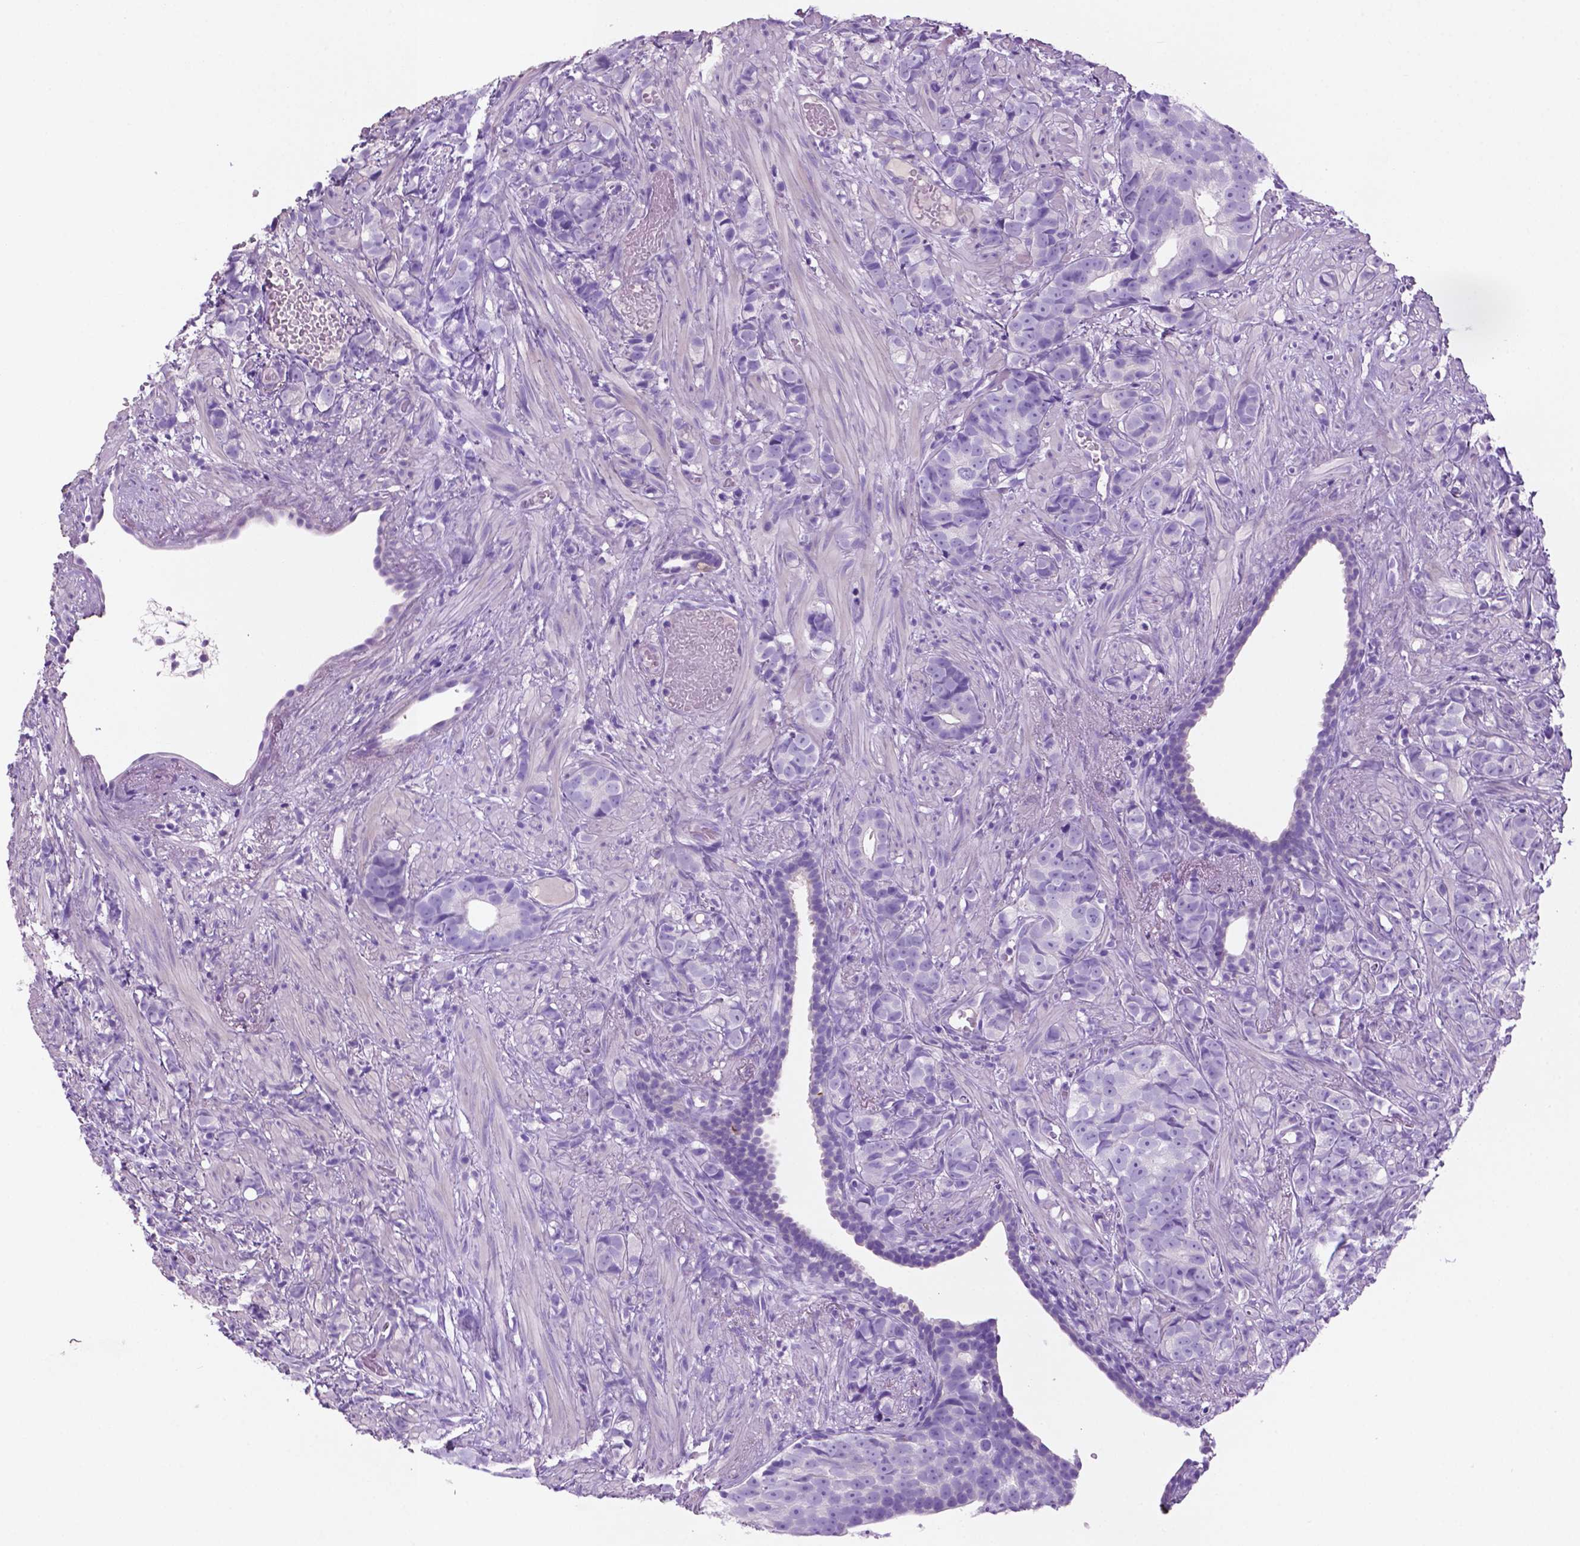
{"staining": {"intensity": "negative", "quantity": "none", "location": "none"}, "tissue": "prostate cancer", "cell_type": "Tumor cells", "image_type": "cancer", "snomed": [{"axis": "morphology", "description": "Adenocarcinoma, High grade"}, {"axis": "topography", "description": "Prostate"}], "caption": "This is an immunohistochemistry (IHC) micrograph of human prostate cancer (adenocarcinoma (high-grade)). There is no positivity in tumor cells.", "gene": "POU4F1", "patient": {"sex": "male", "age": 81}}